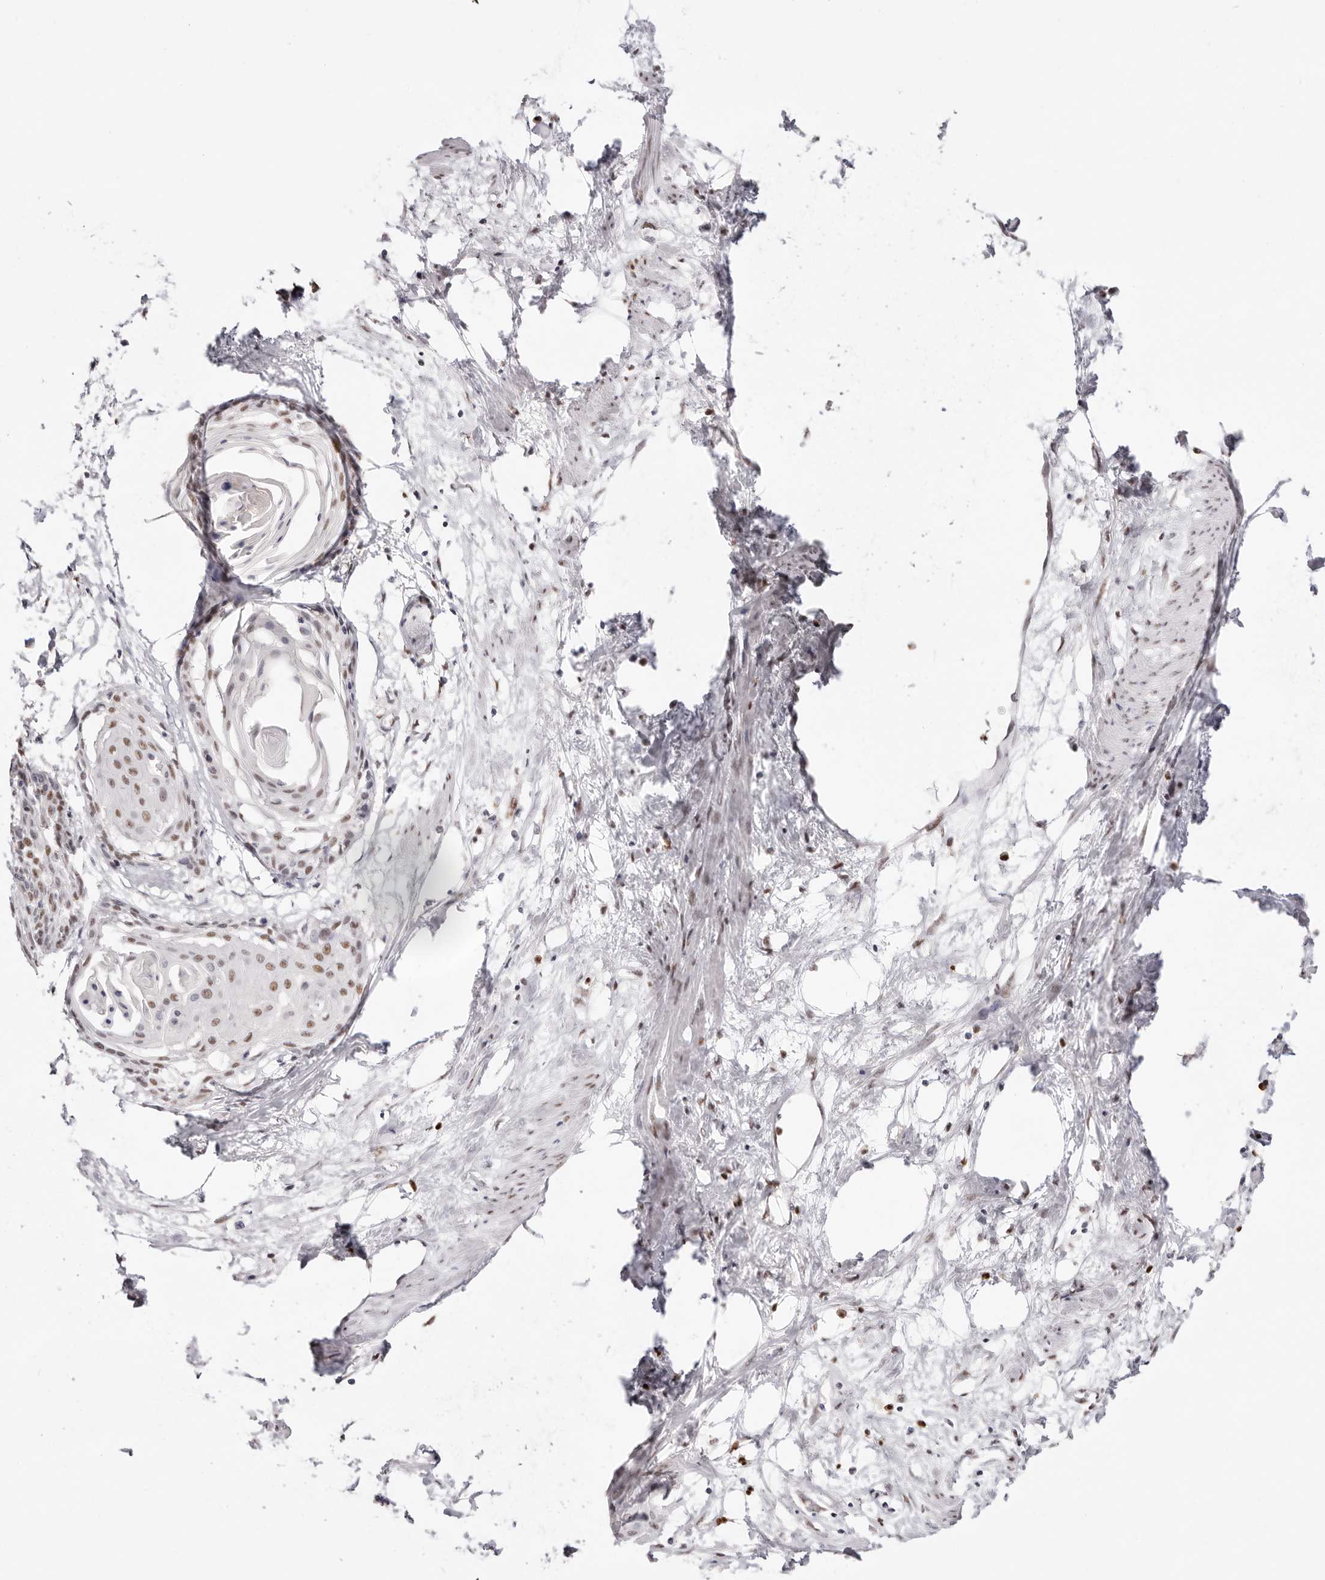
{"staining": {"intensity": "moderate", "quantity": ">75%", "location": "nuclear"}, "tissue": "cervical cancer", "cell_type": "Tumor cells", "image_type": "cancer", "snomed": [{"axis": "morphology", "description": "Squamous cell carcinoma, NOS"}, {"axis": "topography", "description": "Cervix"}], "caption": "Immunohistochemical staining of human squamous cell carcinoma (cervical) demonstrates moderate nuclear protein staining in approximately >75% of tumor cells.", "gene": "TKT", "patient": {"sex": "female", "age": 57}}